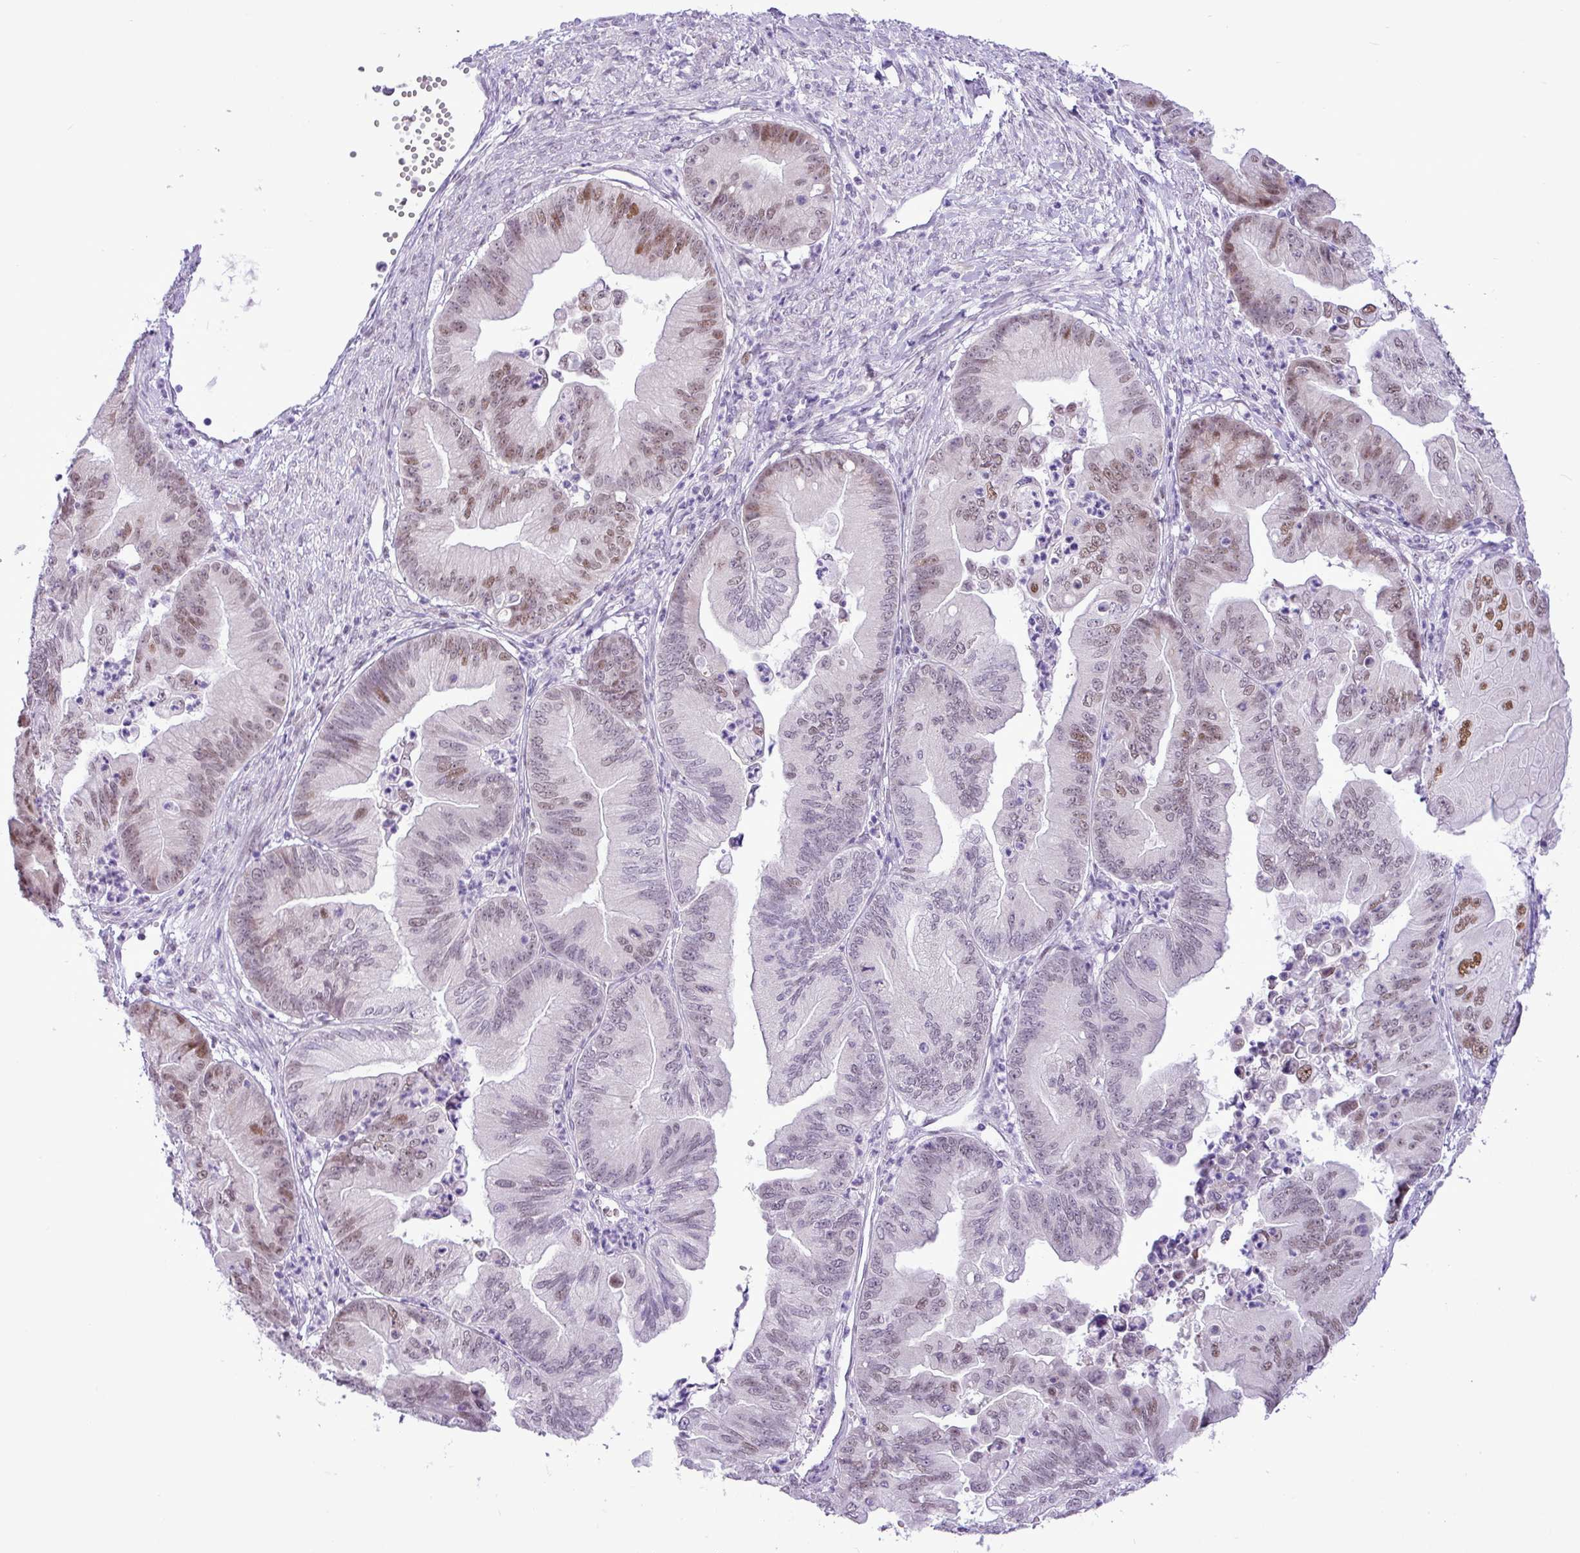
{"staining": {"intensity": "moderate", "quantity": "25%-75%", "location": "nuclear"}, "tissue": "ovarian cancer", "cell_type": "Tumor cells", "image_type": "cancer", "snomed": [{"axis": "morphology", "description": "Cystadenocarcinoma, mucinous, NOS"}, {"axis": "topography", "description": "Ovary"}], "caption": "The histopathology image exhibits immunohistochemical staining of ovarian cancer. There is moderate nuclear positivity is identified in about 25%-75% of tumor cells. Using DAB (3,3'-diaminobenzidine) (brown) and hematoxylin (blue) stains, captured at high magnification using brightfield microscopy.", "gene": "ELOA2", "patient": {"sex": "female", "age": 71}}